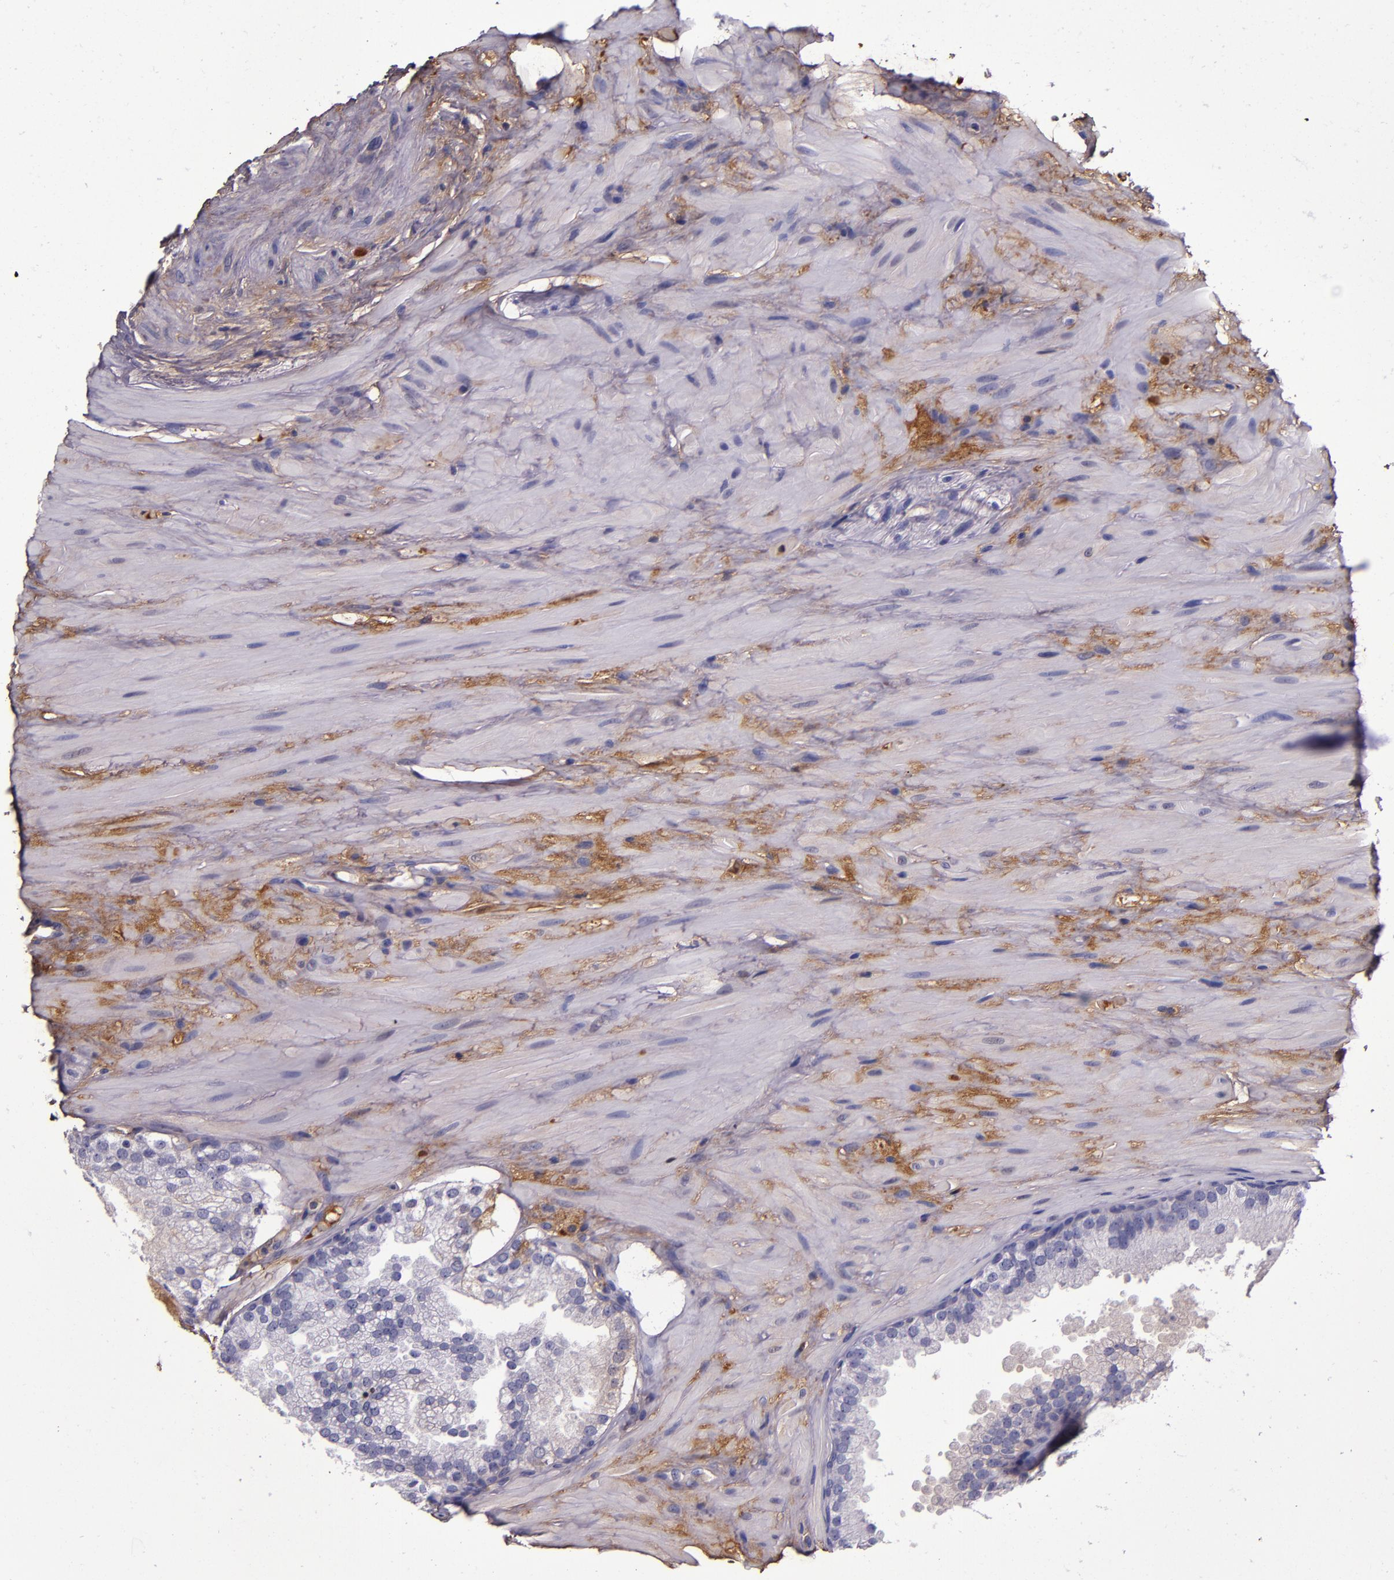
{"staining": {"intensity": "weak", "quantity": "<25%", "location": "cytoplasmic/membranous"}, "tissue": "prostate cancer", "cell_type": "Tumor cells", "image_type": "cancer", "snomed": [{"axis": "morphology", "description": "Adenocarcinoma, High grade"}, {"axis": "topography", "description": "Prostate"}], "caption": "Tumor cells are negative for protein expression in human adenocarcinoma (high-grade) (prostate).", "gene": "CLEC3B", "patient": {"sex": "male", "age": 70}}